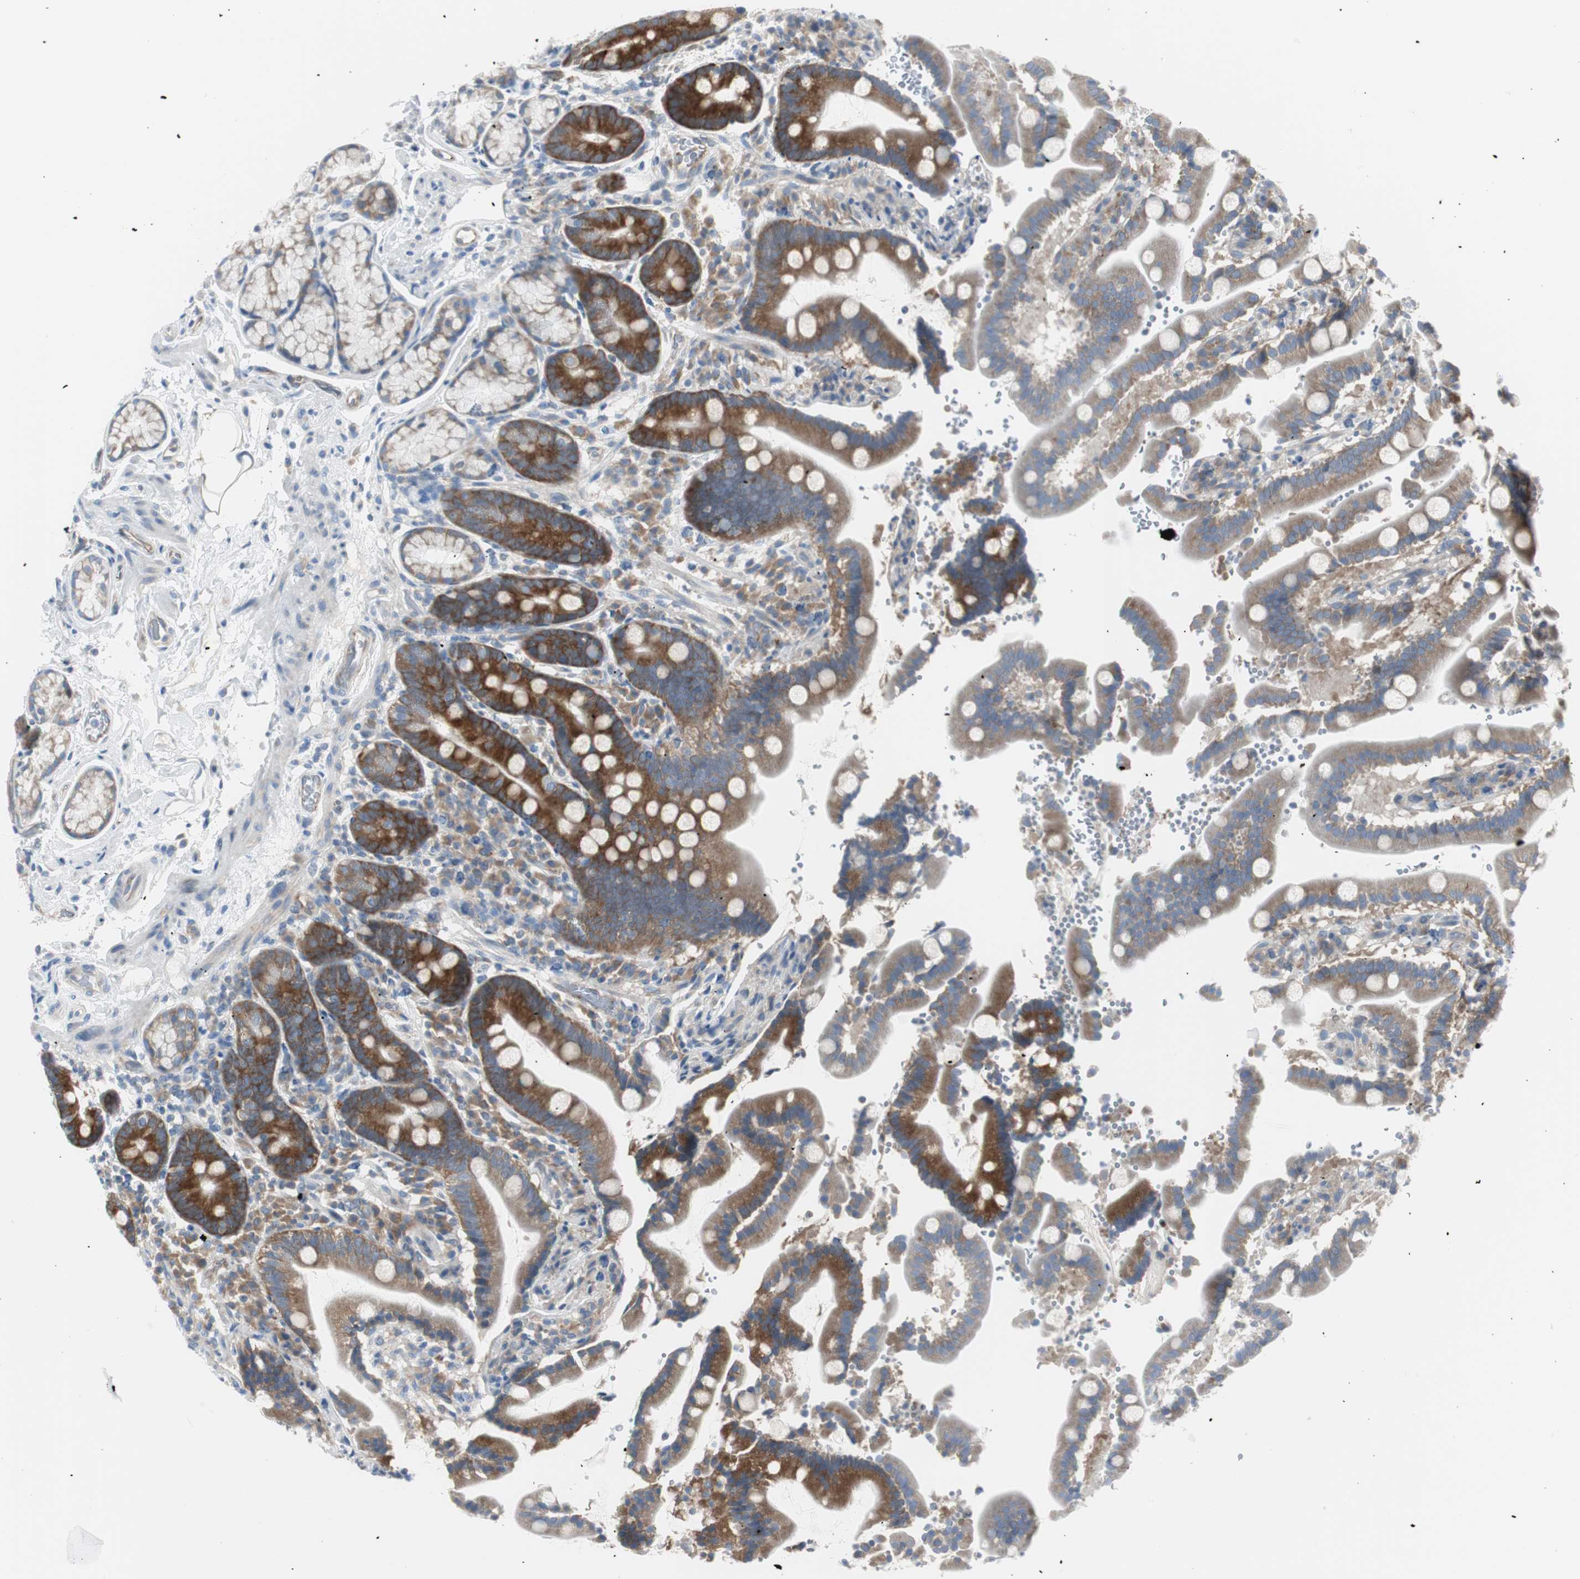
{"staining": {"intensity": "strong", "quantity": ">75%", "location": "cytoplasmic/membranous"}, "tissue": "duodenum", "cell_type": "Glandular cells", "image_type": "normal", "snomed": [{"axis": "morphology", "description": "Normal tissue, NOS"}, {"axis": "topography", "description": "Small intestine, NOS"}], "caption": "Protein expression analysis of normal duodenum shows strong cytoplasmic/membranous staining in about >75% of glandular cells.", "gene": "RPS12", "patient": {"sex": "female", "age": 71}}